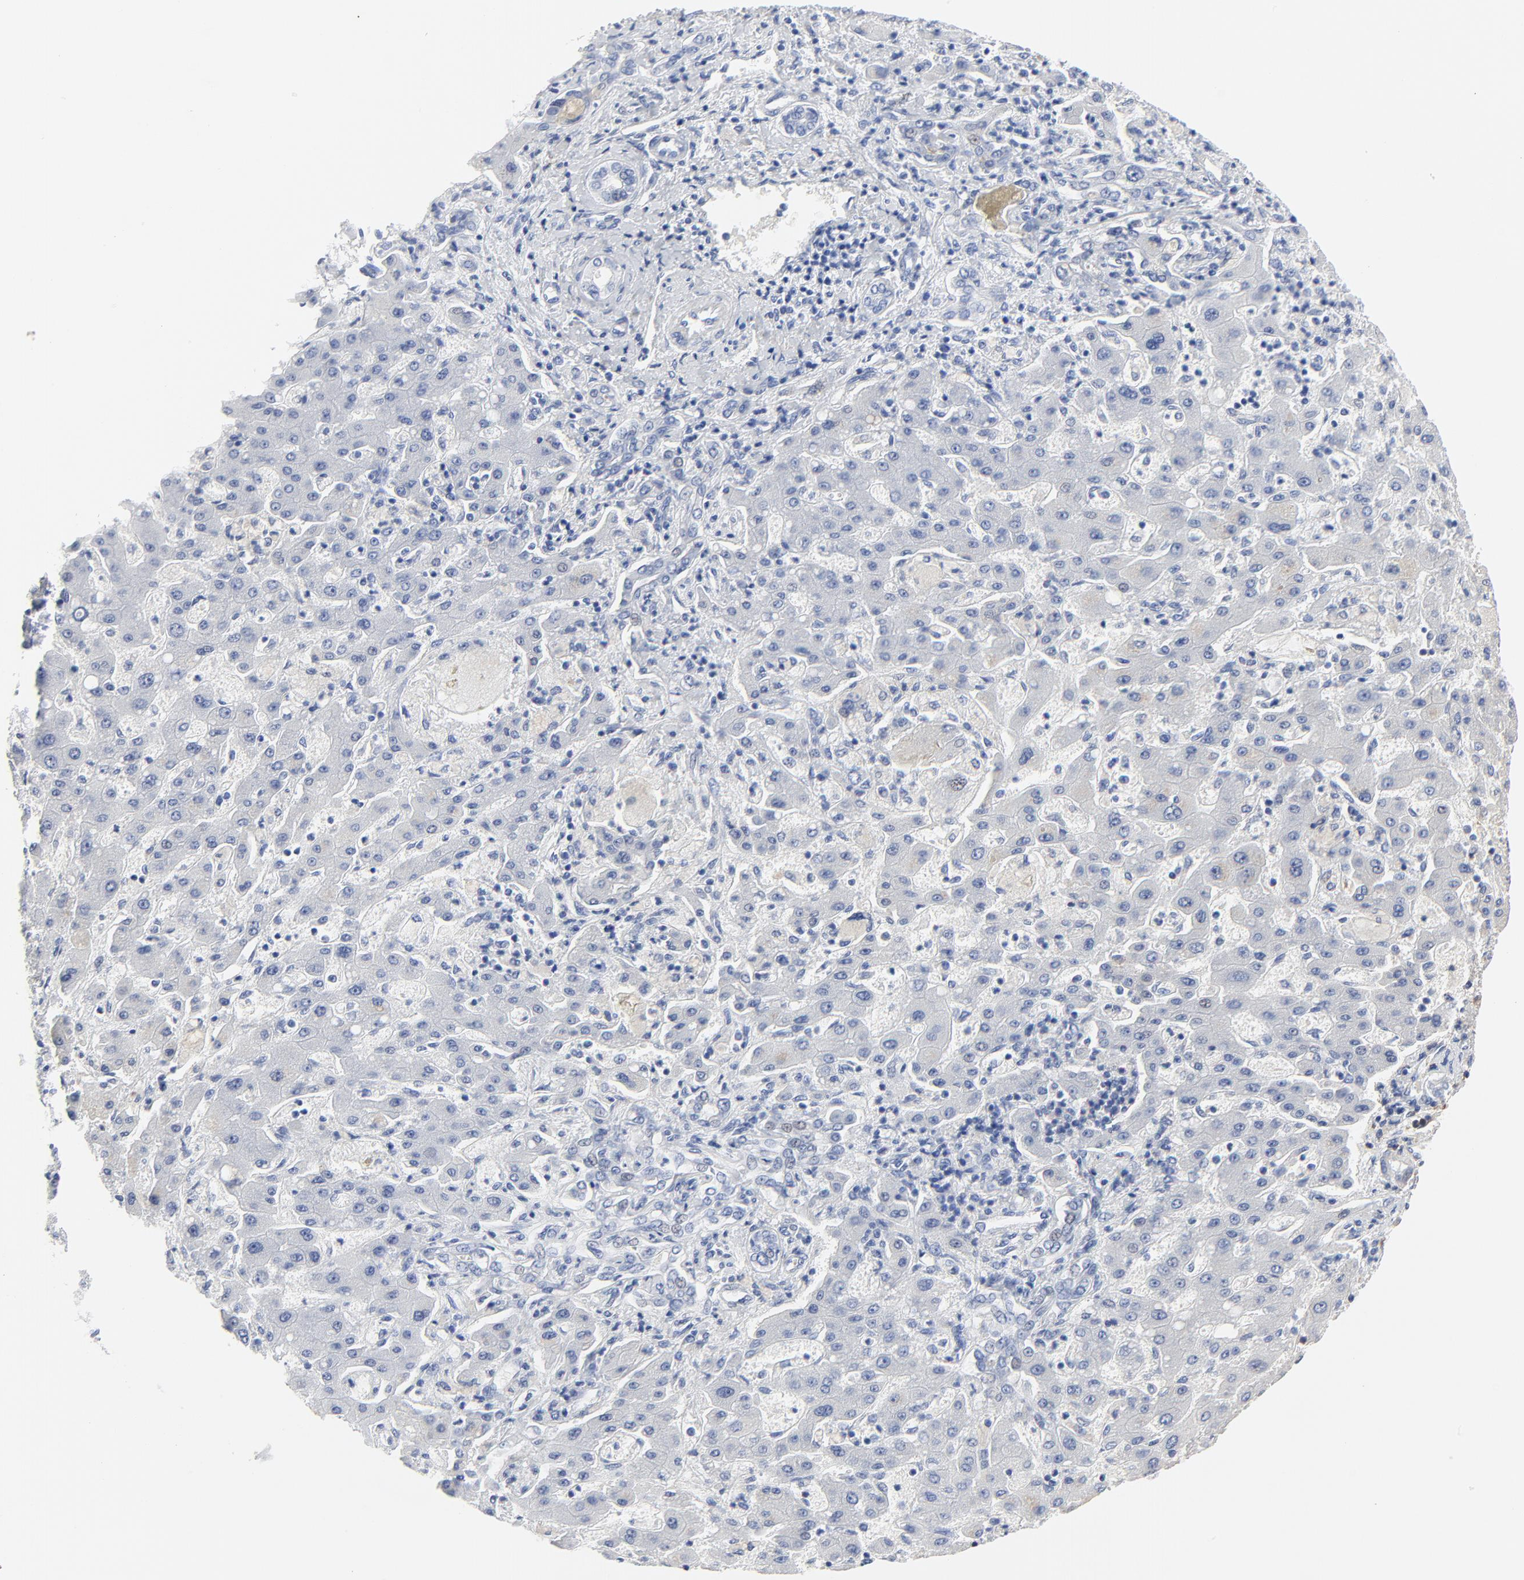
{"staining": {"intensity": "negative", "quantity": "none", "location": "none"}, "tissue": "liver cancer", "cell_type": "Tumor cells", "image_type": "cancer", "snomed": [{"axis": "morphology", "description": "Cholangiocarcinoma"}, {"axis": "topography", "description": "Liver"}], "caption": "High power microscopy photomicrograph of an immunohistochemistry micrograph of liver cholangiocarcinoma, revealing no significant staining in tumor cells.", "gene": "SKAP1", "patient": {"sex": "male", "age": 50}}